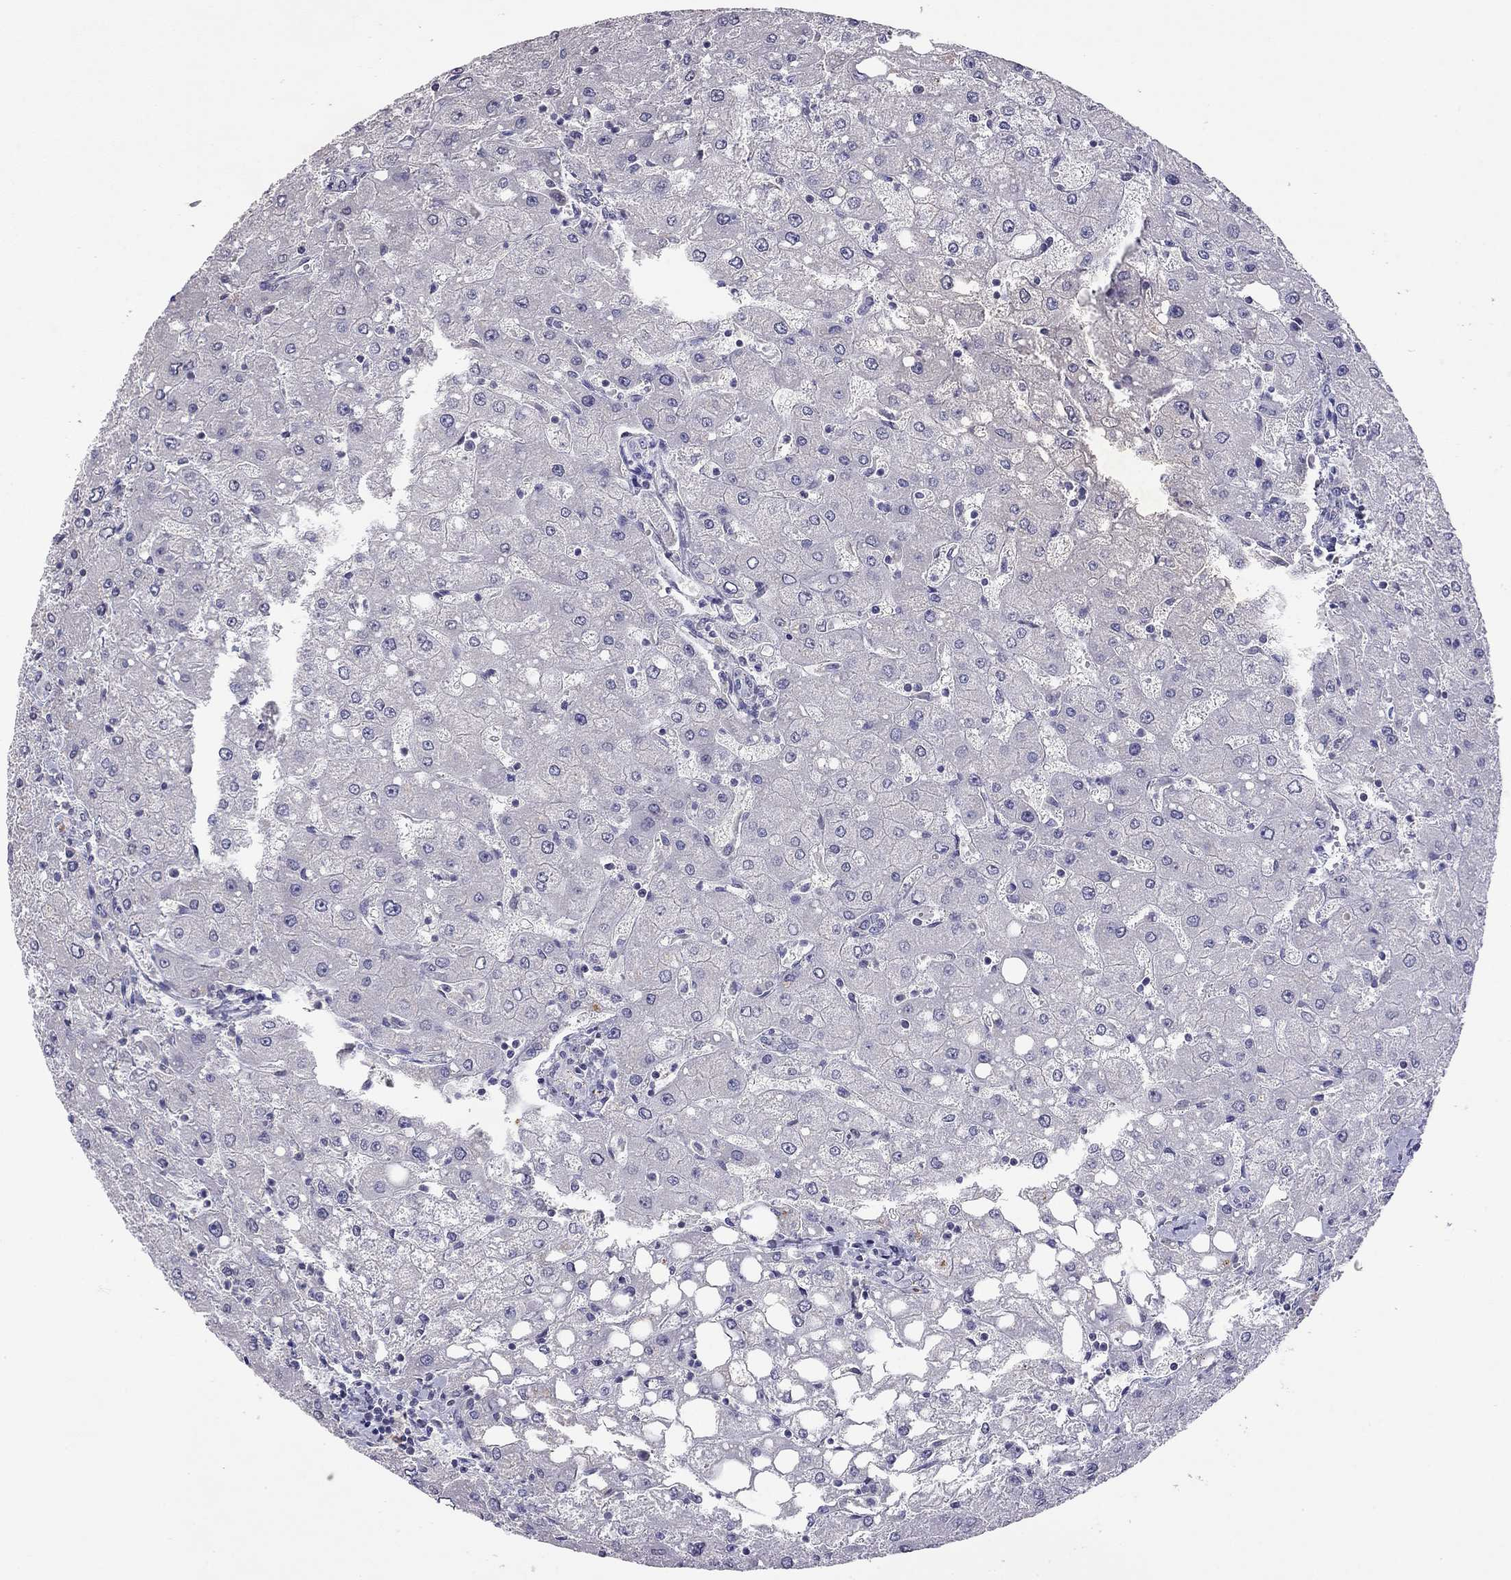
{"staining": {"intensity": "negative", "quantity": "none", "location": "none"}, "tissue": "liver", "cell_type": "Cholangiocytes", "image_type": "normal", "snomed": [{"axis": "morphology", "description": "Normal tissue, NOS"}, {"axis": "topography", "description": "Liver"}], "caption": "This is a micrograph of immunohistochemistry staining of benign liver, which shows no positivity in cholangiocytes.", "gene": "WNK3", "patient": {"sex": "female", "age": 53}}